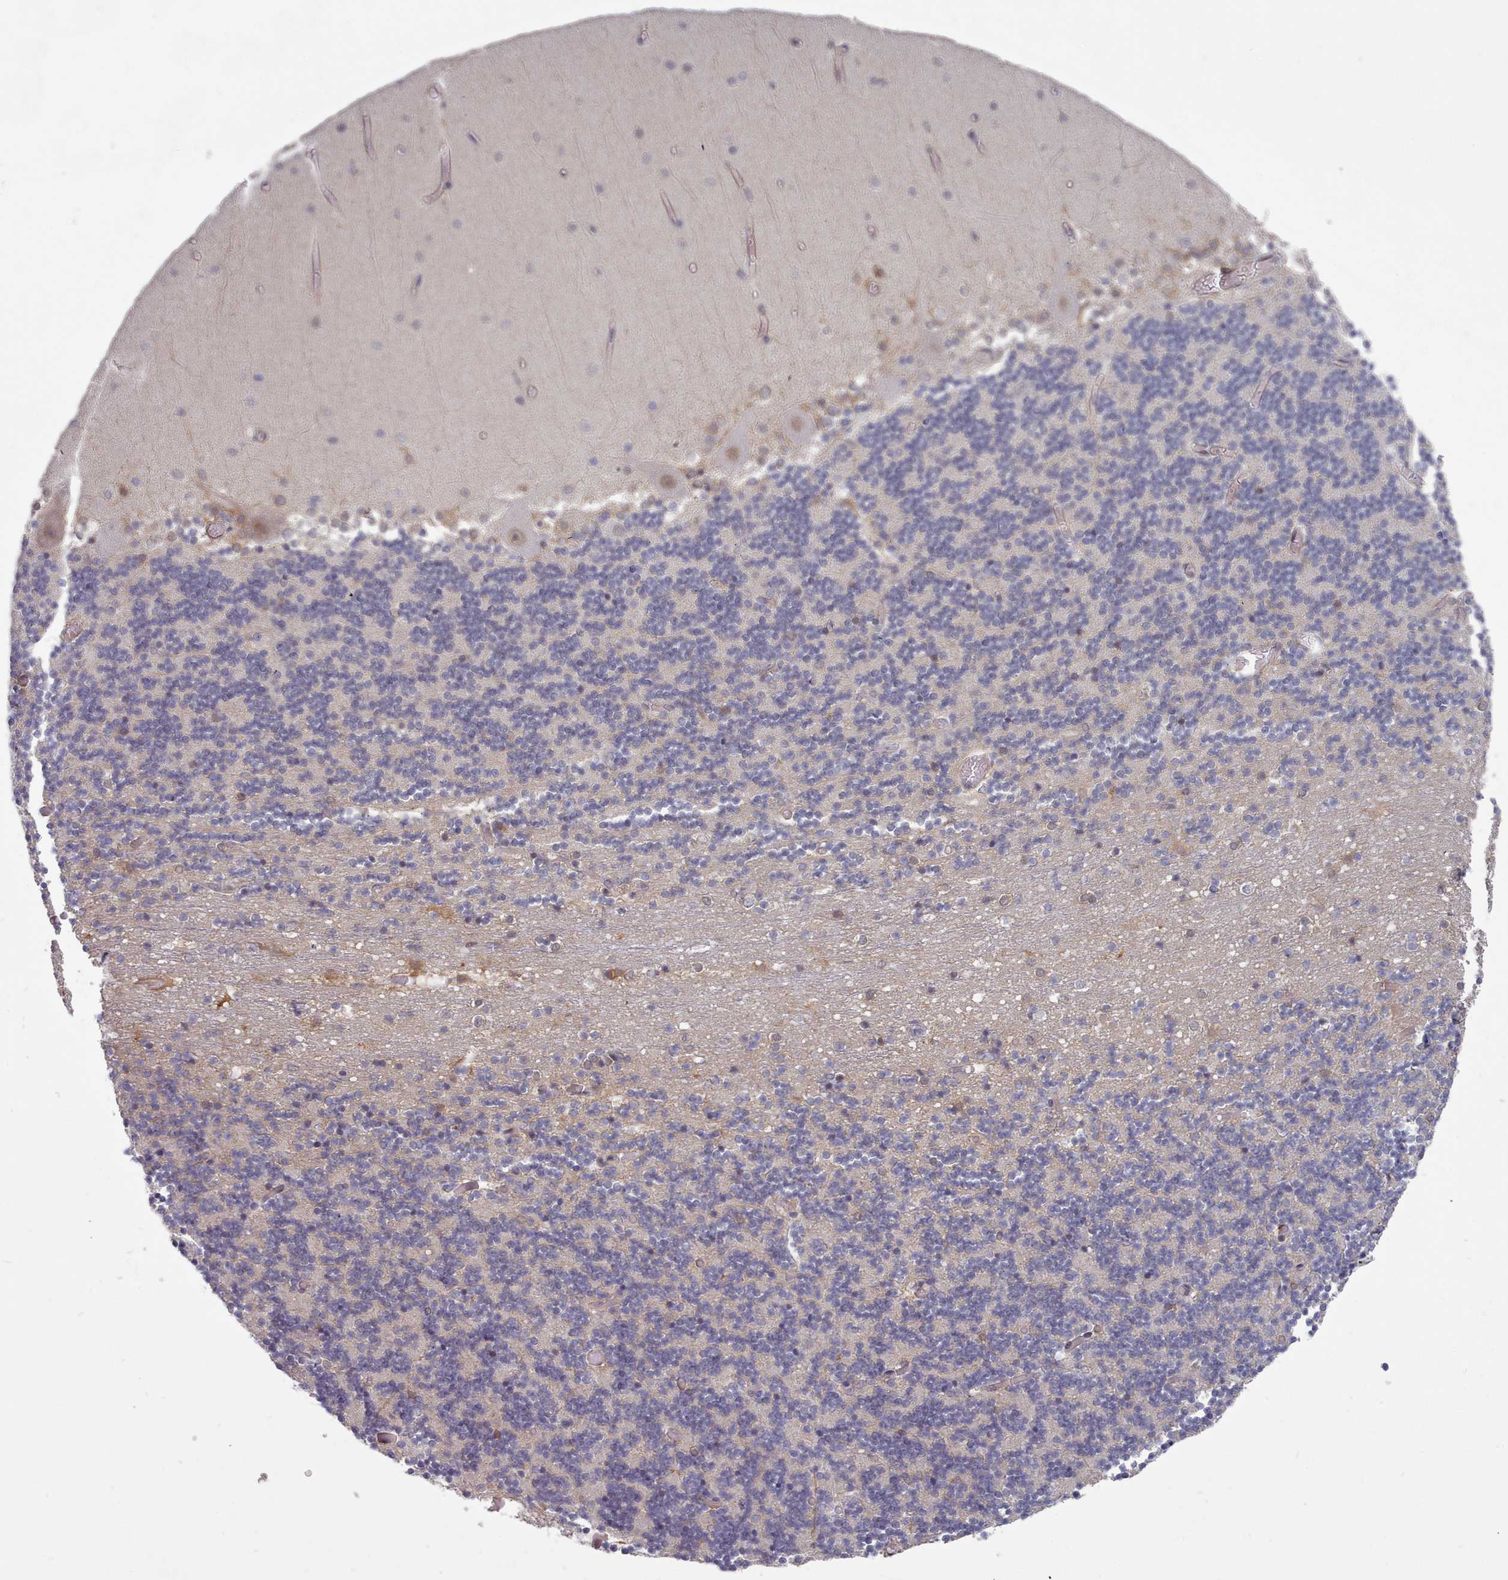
{"staining": {"intensity": "negative", "quantity": "none", "location": "none"}, "tissue": "cerebellum", "cell_type": "Cells in granular layer", "image_type": "normal", "snomed": [{"axis": "morphology", "description": "Normal tissue, NOS"}, {"axis": "topography", "description": "Cerebellum"}], "caption": "An image of human cerebellum is negative for staining in cells in granular layer. The staining is performed using DAB (3,3'-diaminobenzidine) brown chromogen with nuclei counter-stained in using hematoxylin.", "gene": "GINS1", "patient": {"sex": "female", "age": 28}}